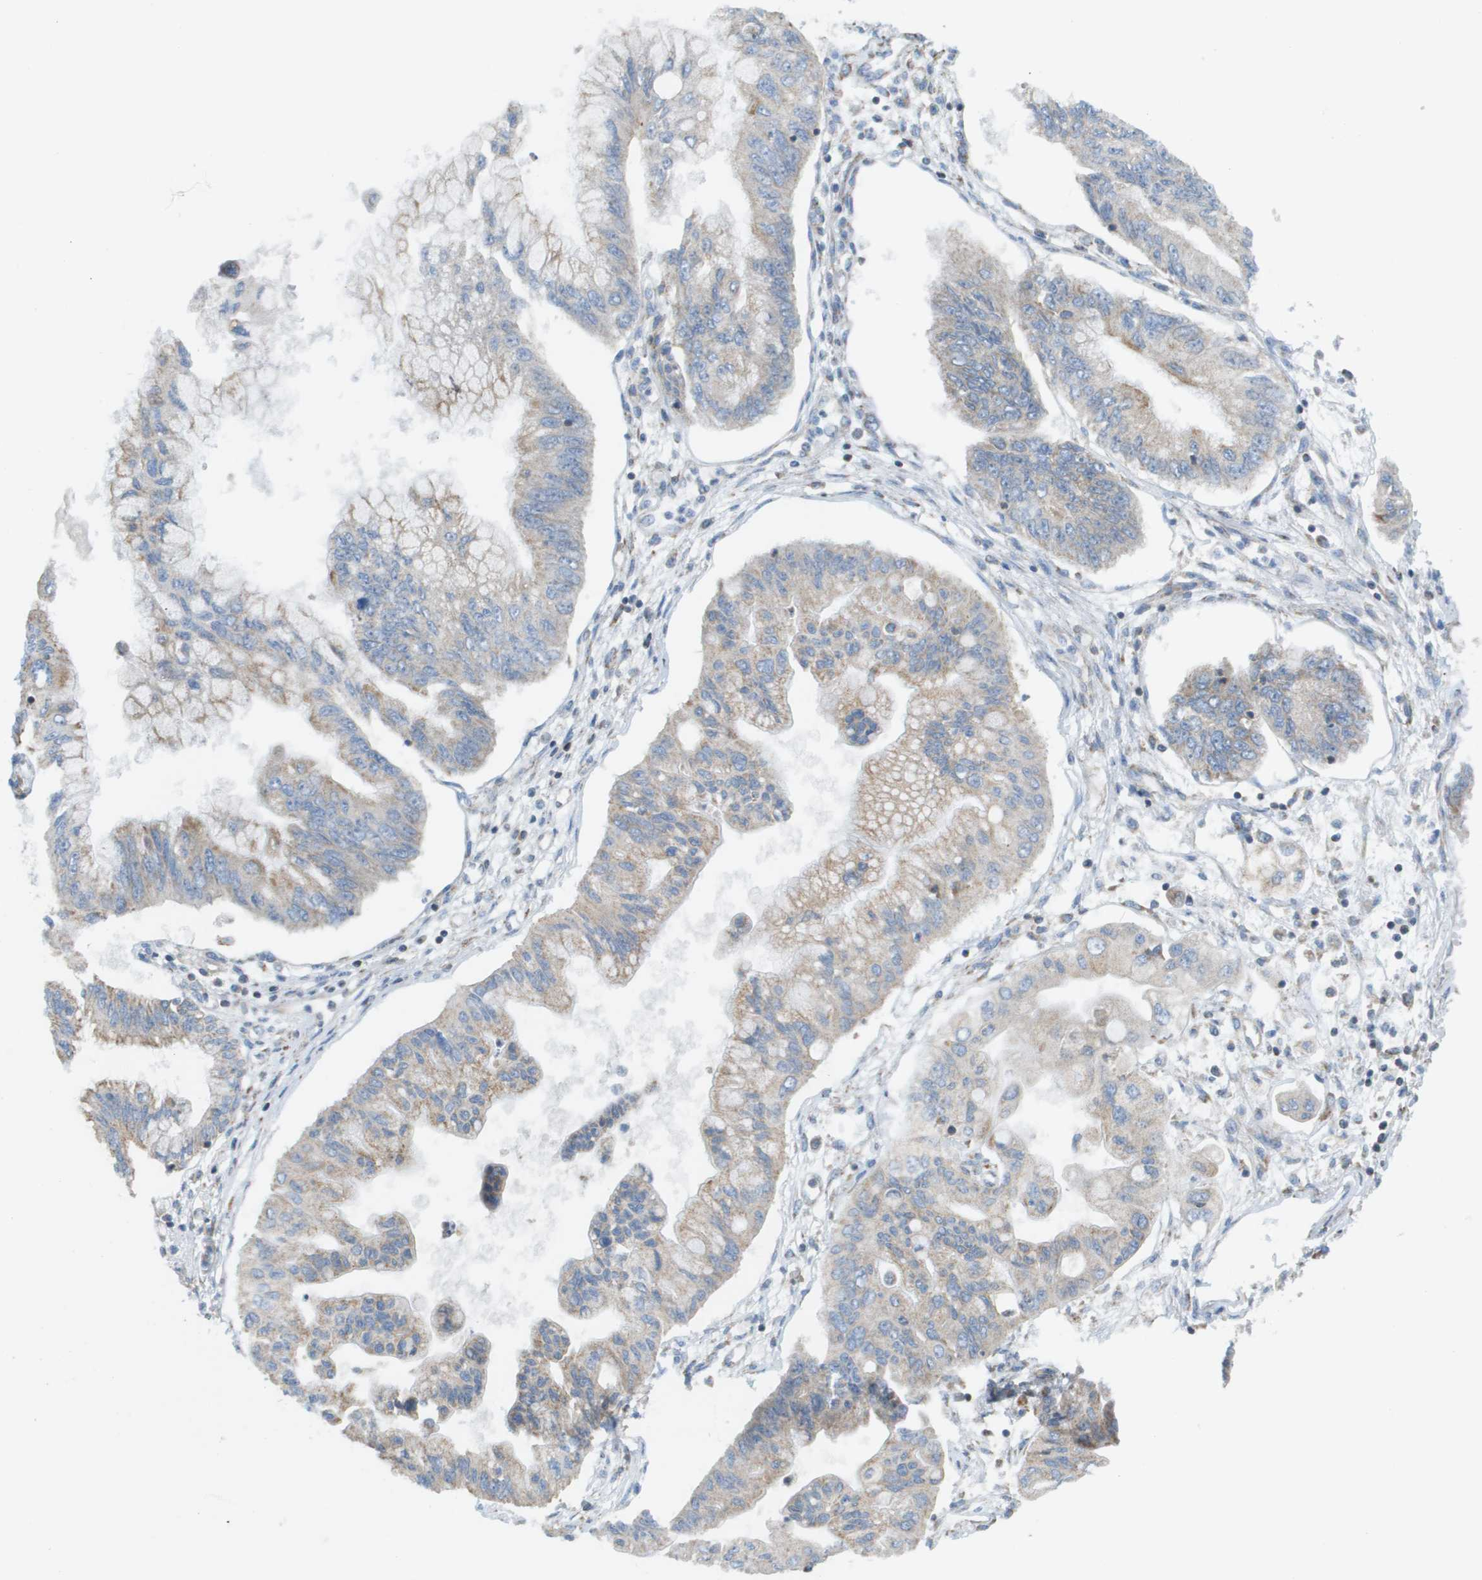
{"staining": {"intensity": "weak", "quantity": ">75%", "location": "cytoplasmic/membranous"}, "tissue": "pancreatic cancer", "cell_type": "Tumor cells", "image_type": "cancer", "snomed": [{"axis": "morphology", "description": "Adenocarcinoma, NOS"}, {"axis": "topography", "description": "Pancreas"}], "caption": "Protein expression analysis of pancreatic cancer reveals weak cytoplasmic/membranous staining in about >75% of tumor cells.", "gene": "TAOK3", "patient": {"sex": "female", "age": 77}}